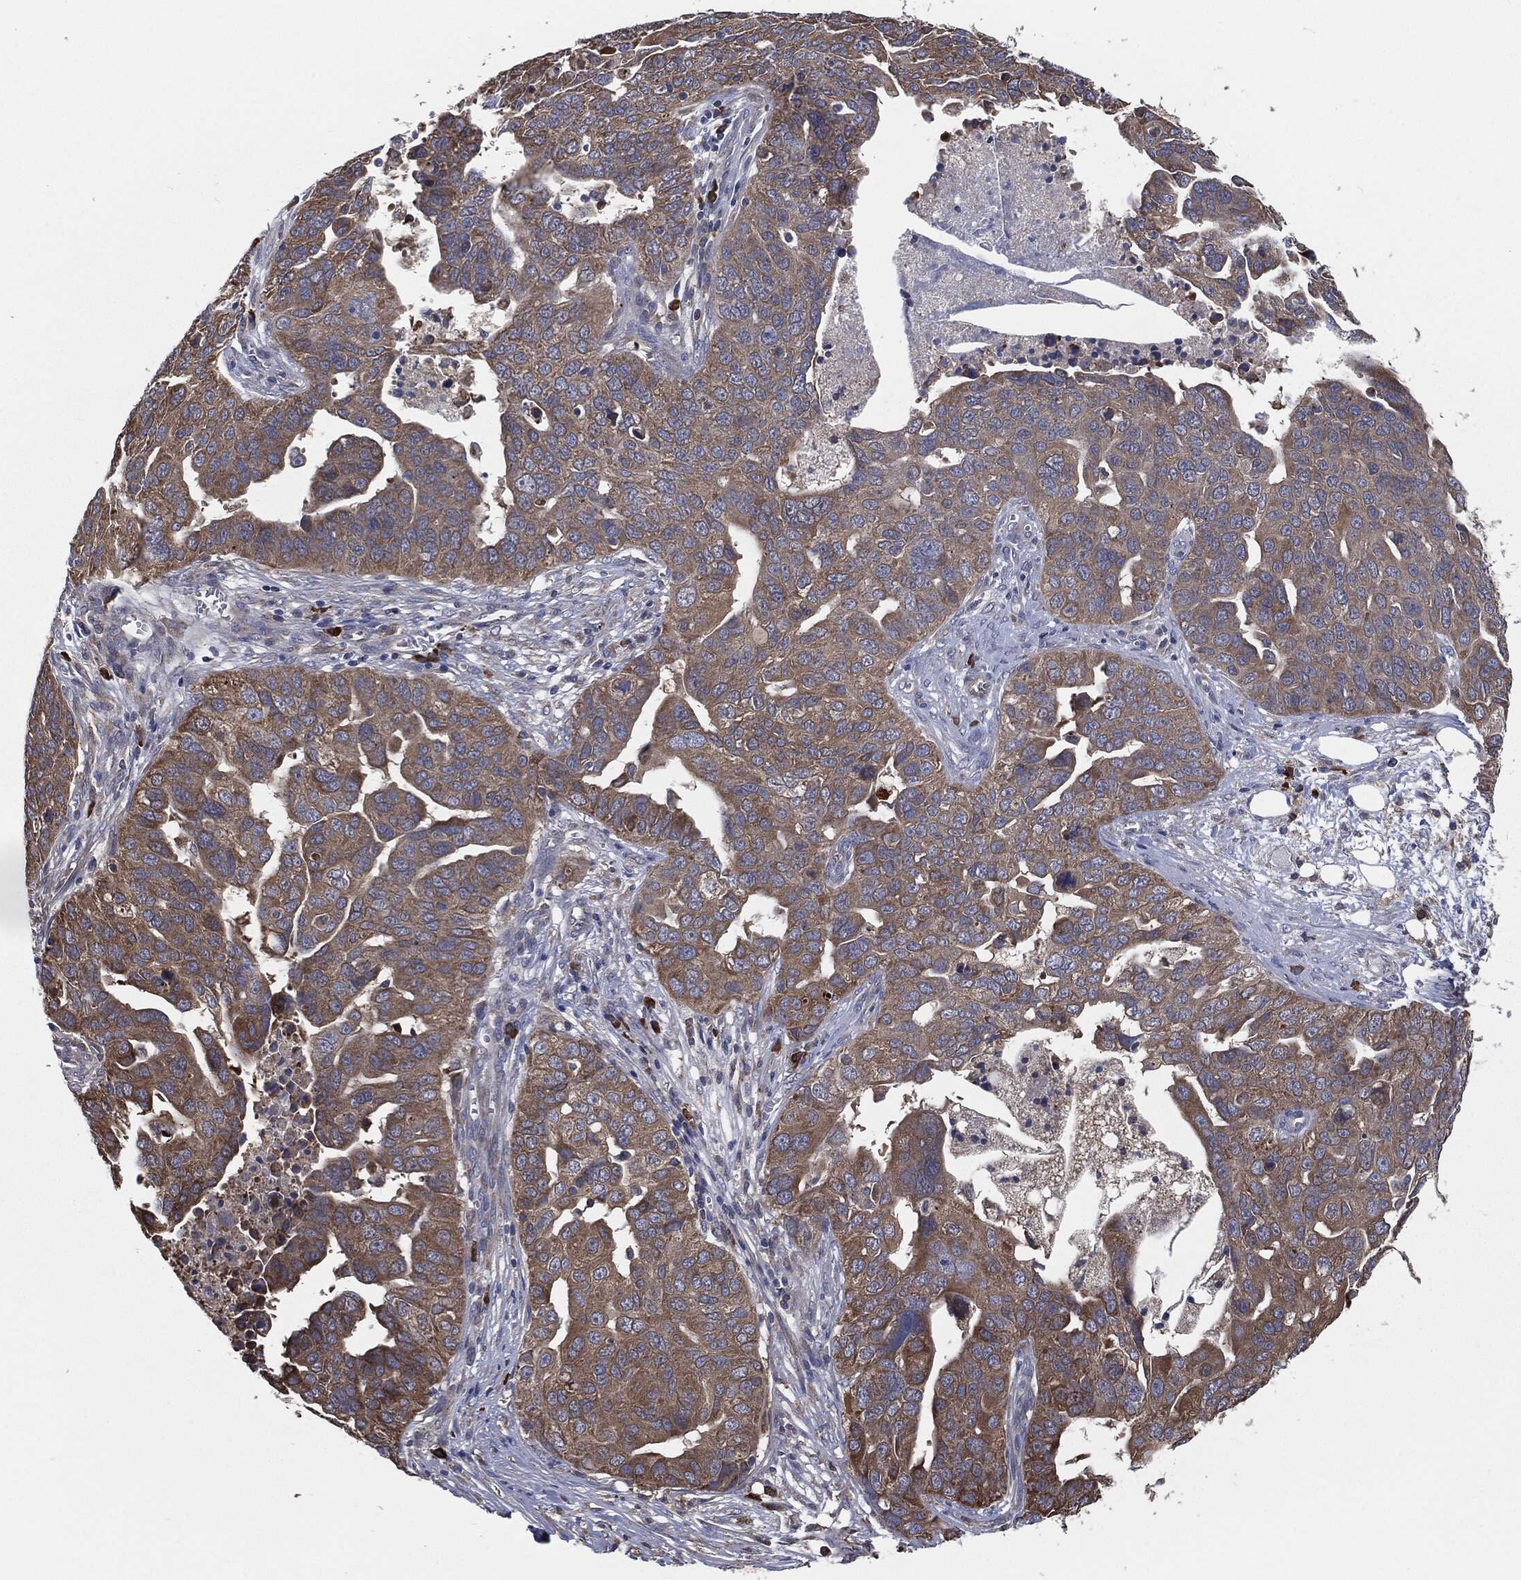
{"staining": {"intensity": "moderate", "quantity": "25%-75%", "location": "cytoplasmic/membranous"}, "tissue": "ovarian cancer", "cell_type": "Tumor cells", "image_type": "cancer", "snomed": [{"axis": "morphology", "description": "Carcinoma, endometroid"}, {"axis": "topography", "description": "Soft tissue"}, {"axis": "topography", "description": "Ovary"}], "caption": "A high-resolution photomicrograph shows immunohistochemistry staining of ovarian cancer (endometroid carcinoma), which exhibits moderate cytoplasmic/membranous positivity in about 25%-75% of tumor cells.", "gene": "PRDX4", "patient": {"sex": "female", "age": 52}}